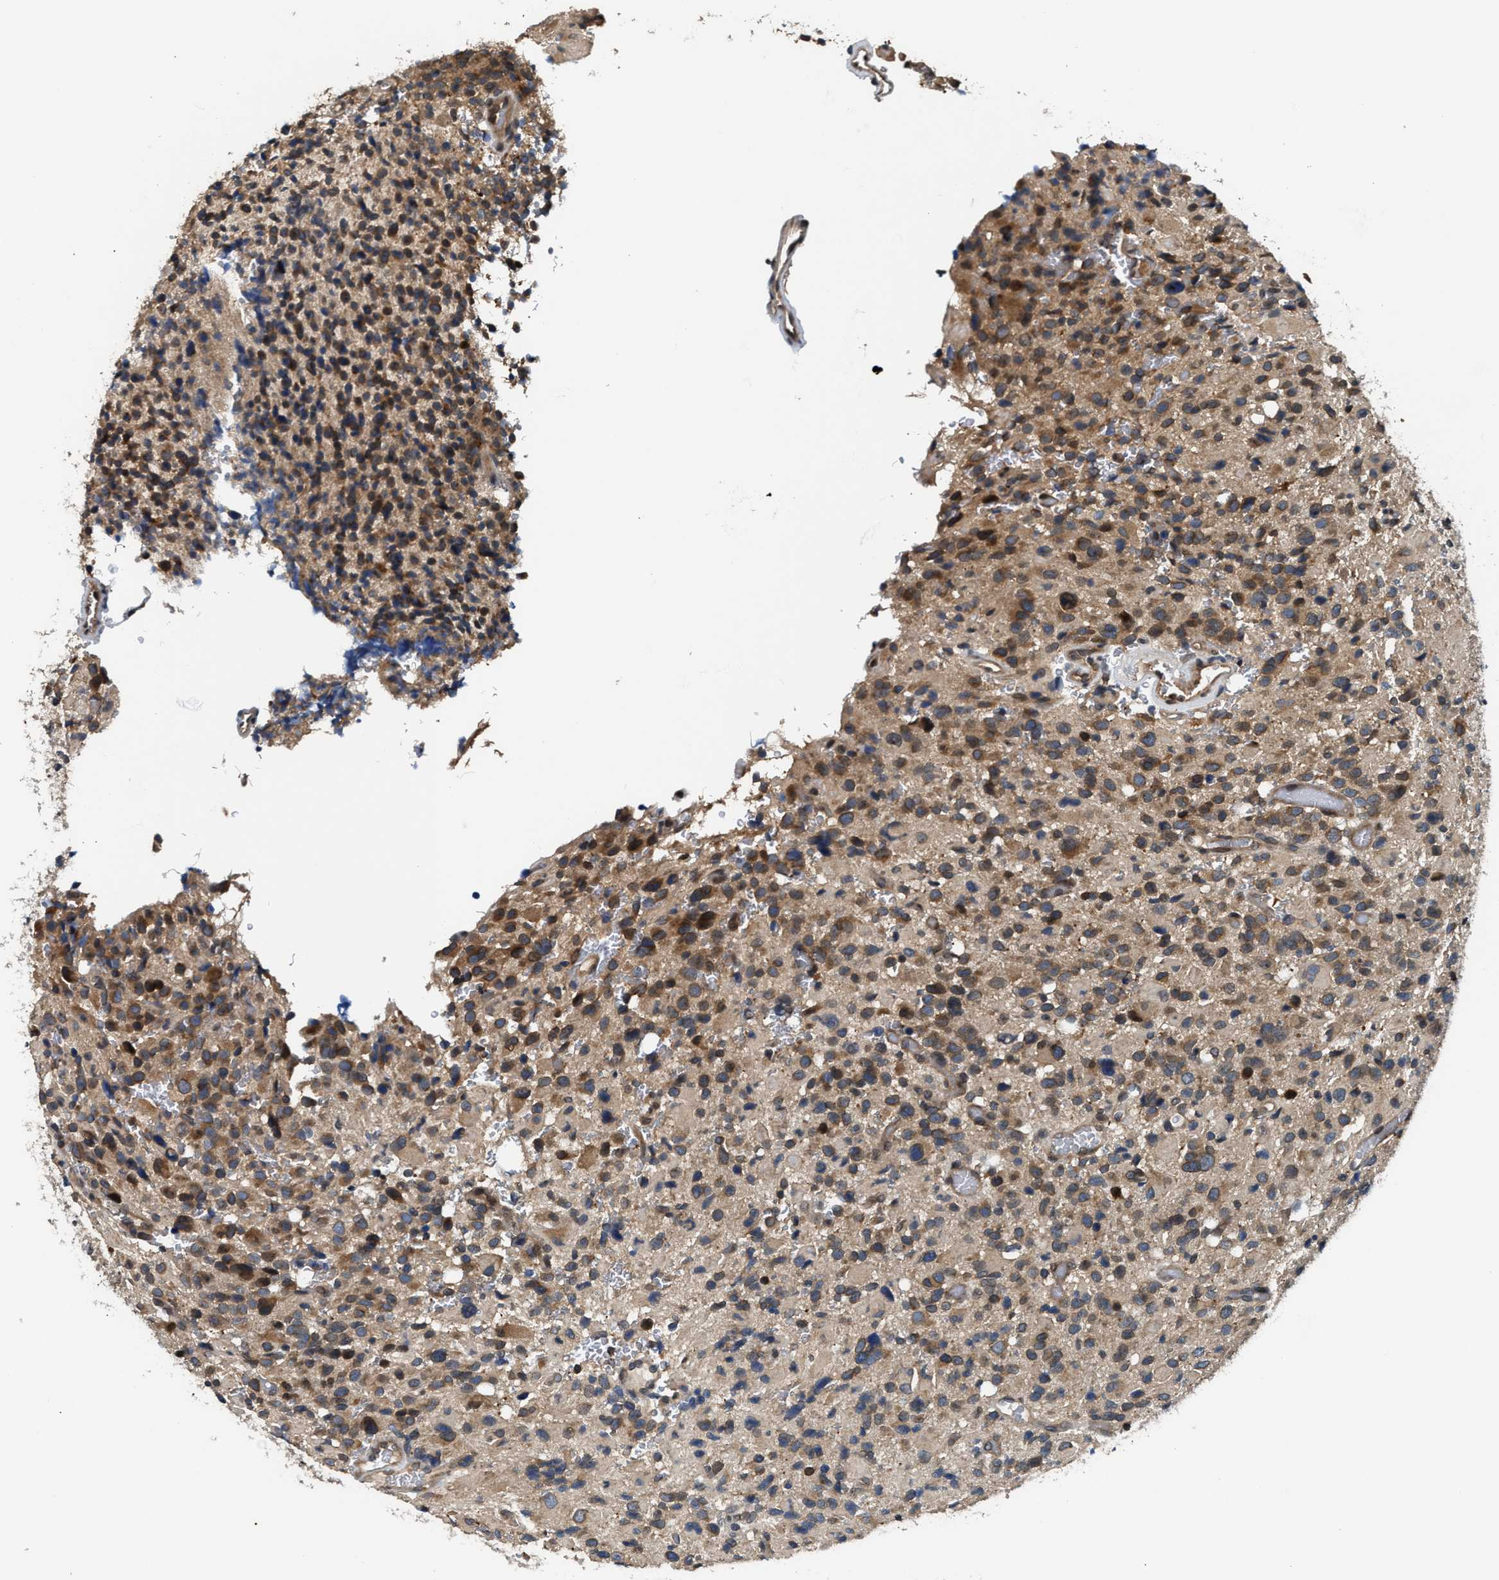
{"staining": {"intensity": "moderate", "quantity": ">75%", "location": "cytoplasmic/membranous"}, "tissue": "glioma", "cell_type": "Tumor cells", "image_type": "cancer", "snomed": [{"axis": "morphology", "description": "Glioma, malignant, High grade"}, {"axis": "topography", "description": "Brain"}], "caption": "Immunohistochemistry of malignant high-grade glioma reveals medium levels of moderate cytoplasmic/membranous expression in approximately >75% of tumor cells.", "gene": "RAB29", "patient": {"sex": "male", "age": 48}}